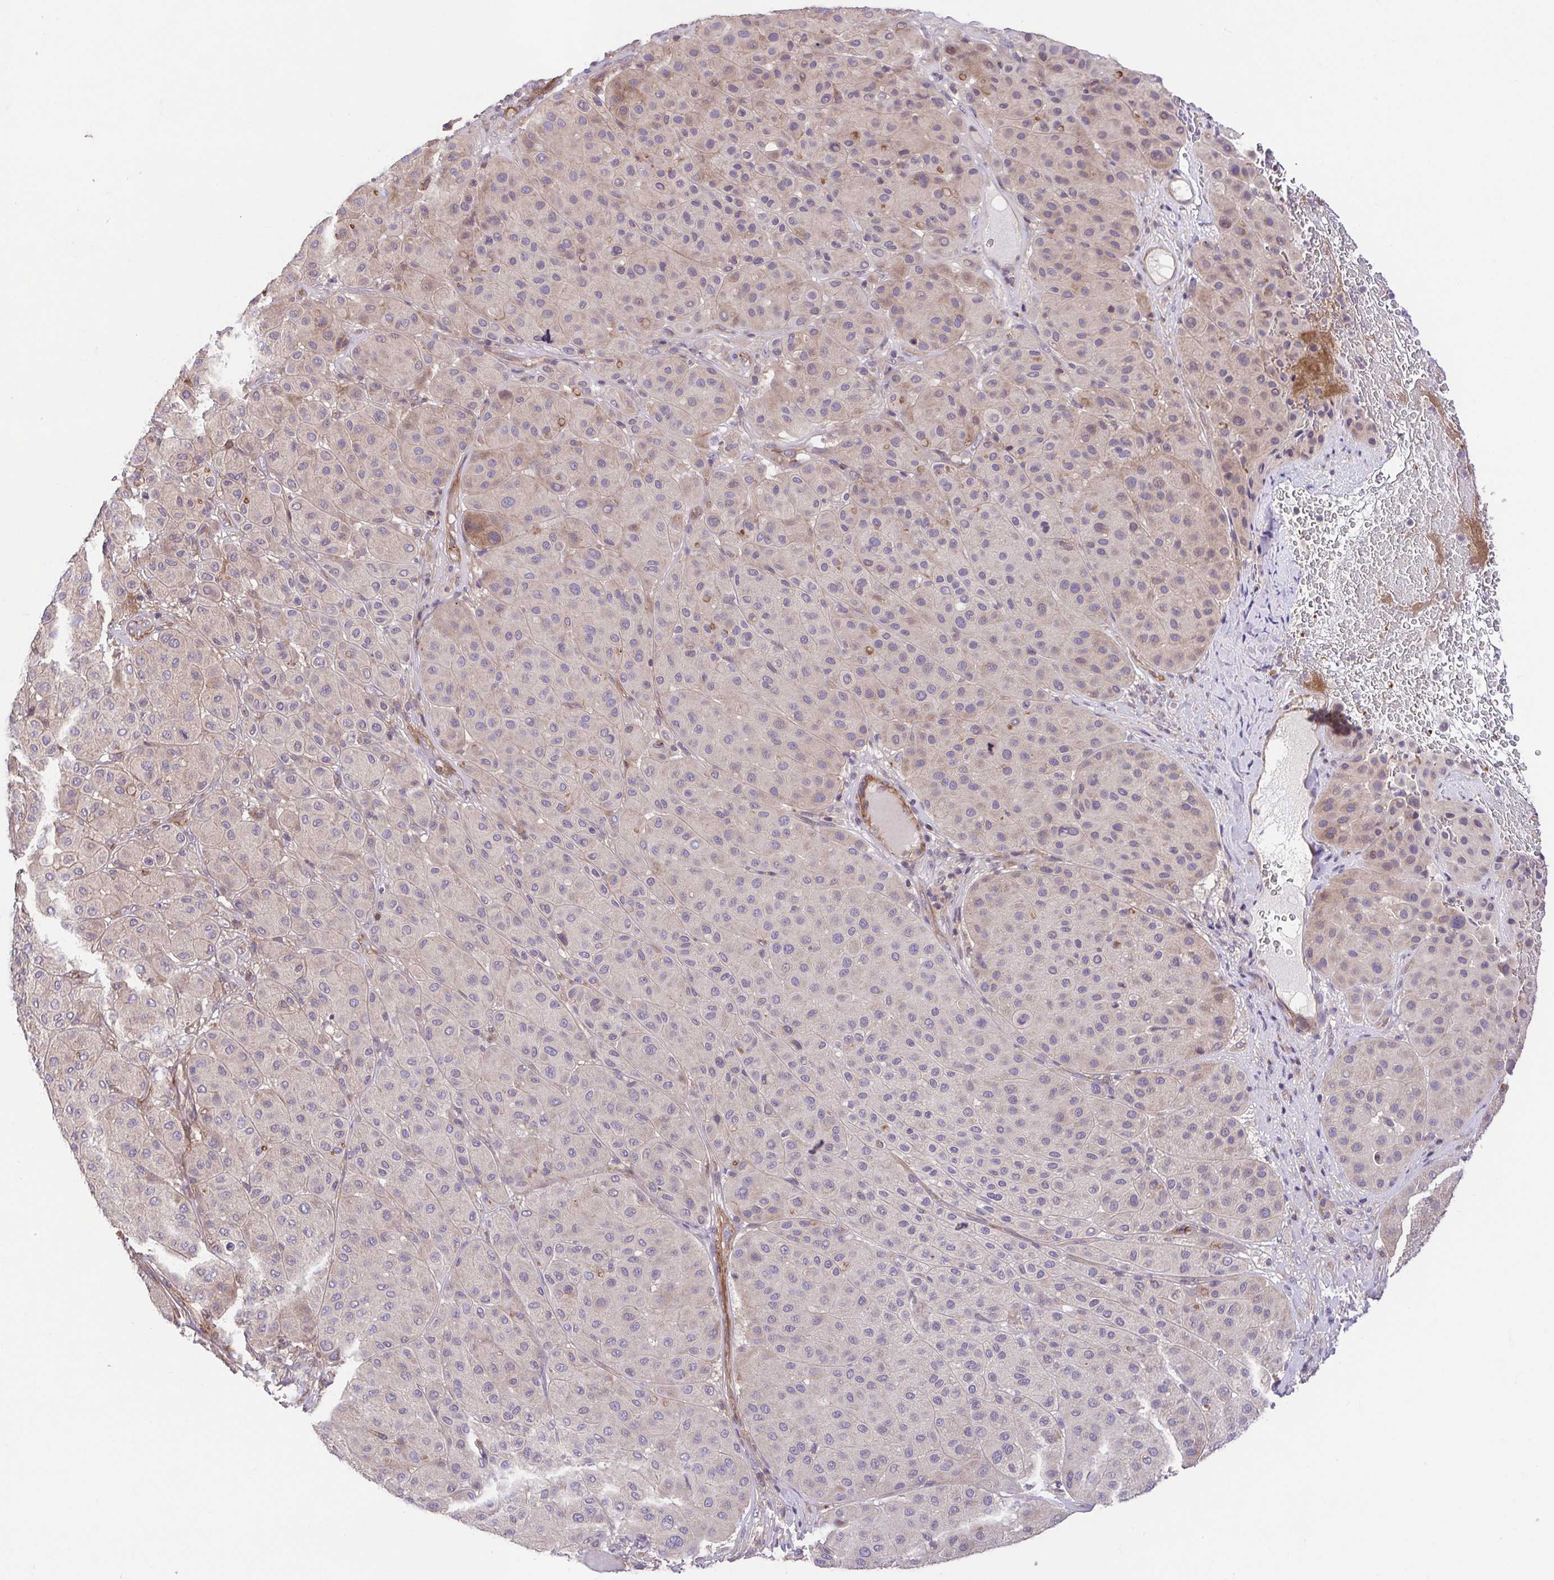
{"staining": {"intensity": "weak", "quantity": "<25%", "location": "cytoplasmic/membranous"}, "tissue": "melanoma", "cell_type": "Tumor cells", "image_type": "cancer", "snomed": [{"axis": "morphology", "description": "Malignant melanoma, Metastatic site"}, {"axis": "topography", "description": "Smooth muscle"}], "caption": "Tumor cells show no significant staining in malignant melanoma (metastatic site).", "gene": "IDE", "patient": {"sex": "male", "age": 41}}